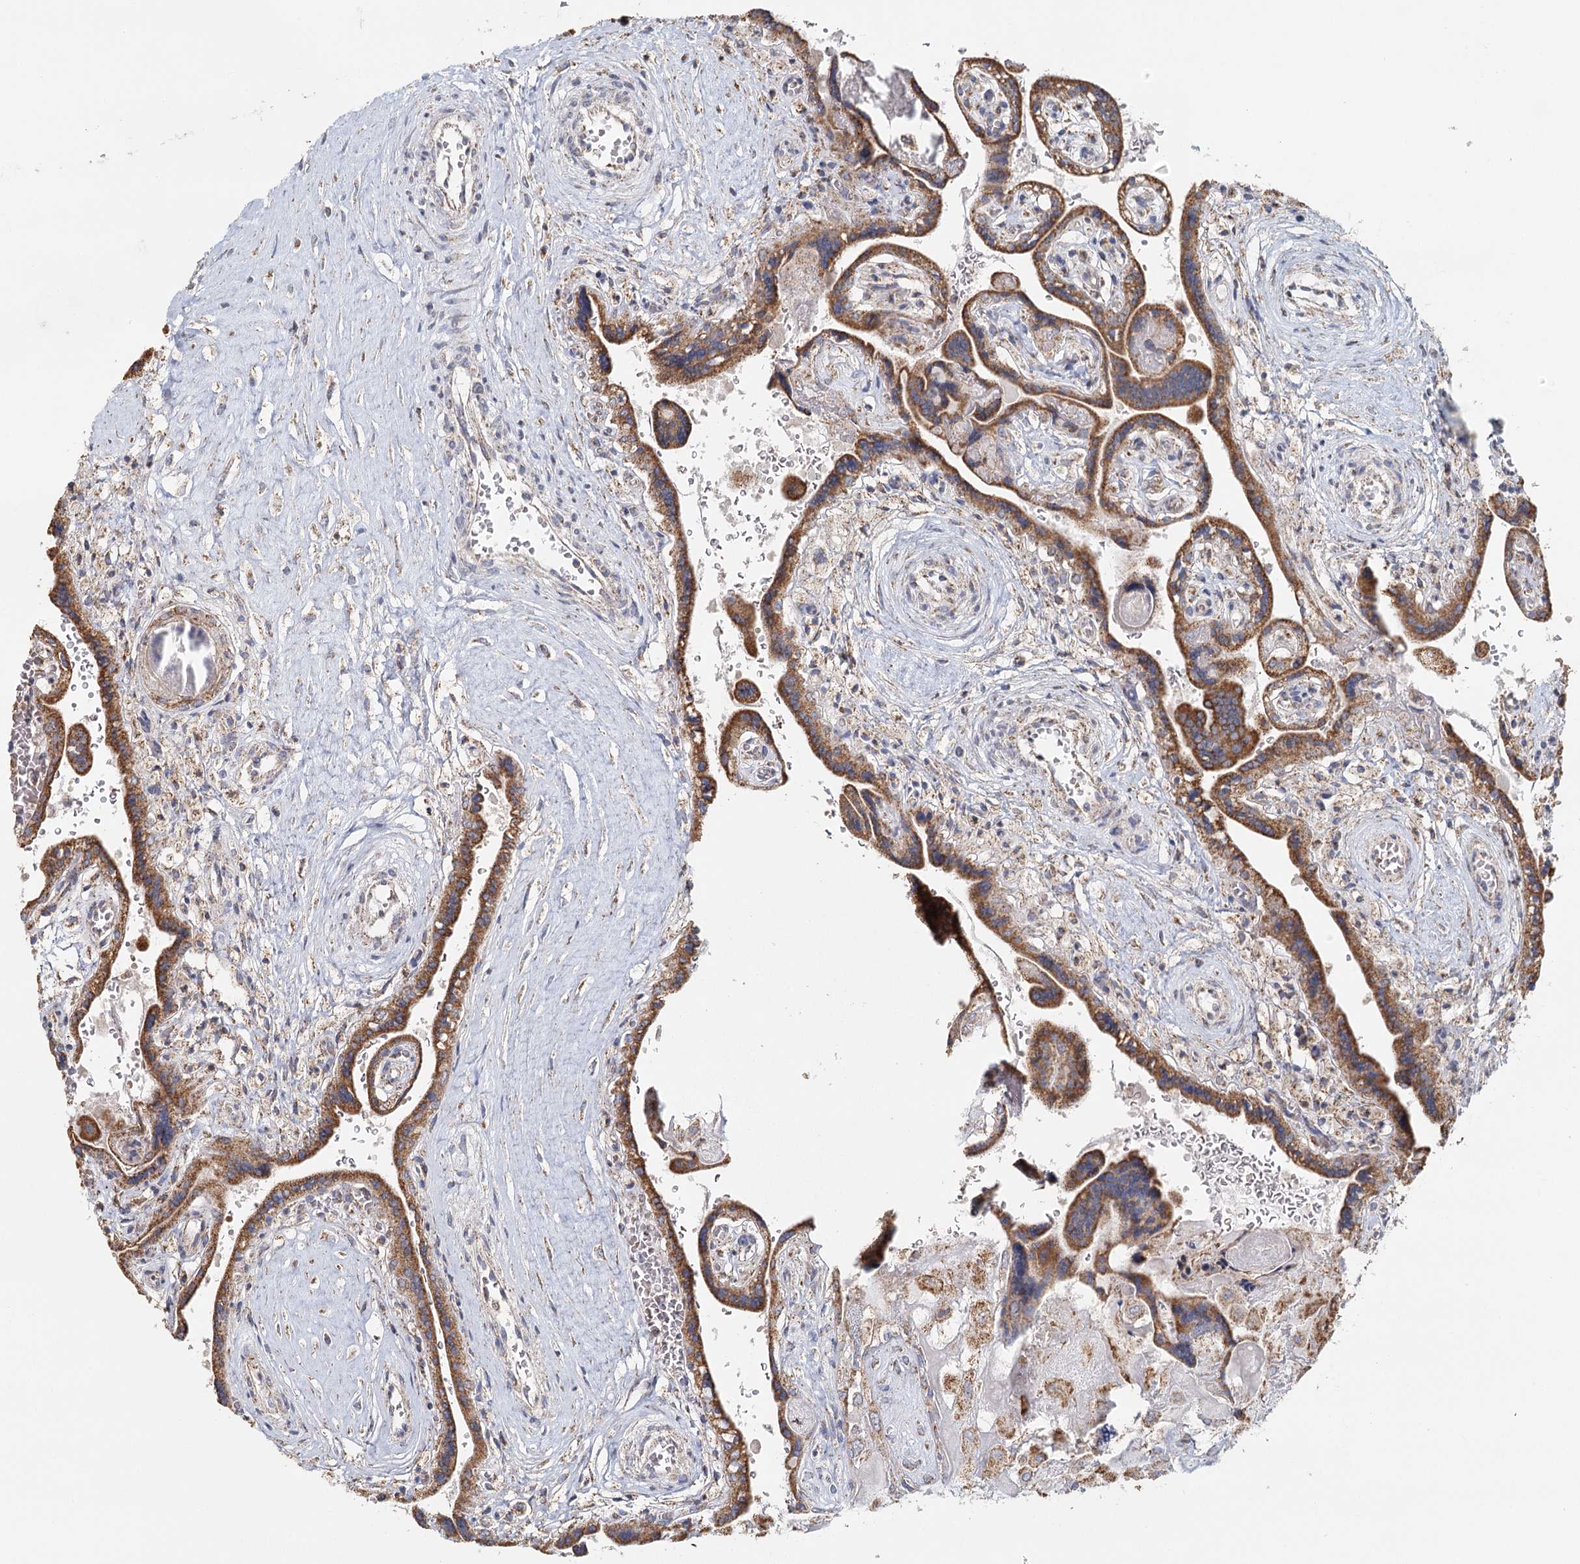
{"staining": {"intensity": "moderate", "quantity": ">75%", "location": "cytoplasmic/membranous"}, "tissue": "placenta", "cell_type": "Trophoblastic cells", "image_type": "normal", "snomed": [{"axis": "morphology", "description": "Normal tissue, NOS"}, {"axis": "topography", "description": "Placenta"}], "caption": "High-magnification brightfield microscopy of benign placenta stained with DAB (3,3'-diaminobenzidine) (brown) and counterstained with hematoxylin (blue). trophoblastic cells exhibit moderate cytoplasmic/membranous staining is identified in about>75% of cells.", "gene": "MMP25", "patient": {"sex": "female", "age": 37}}